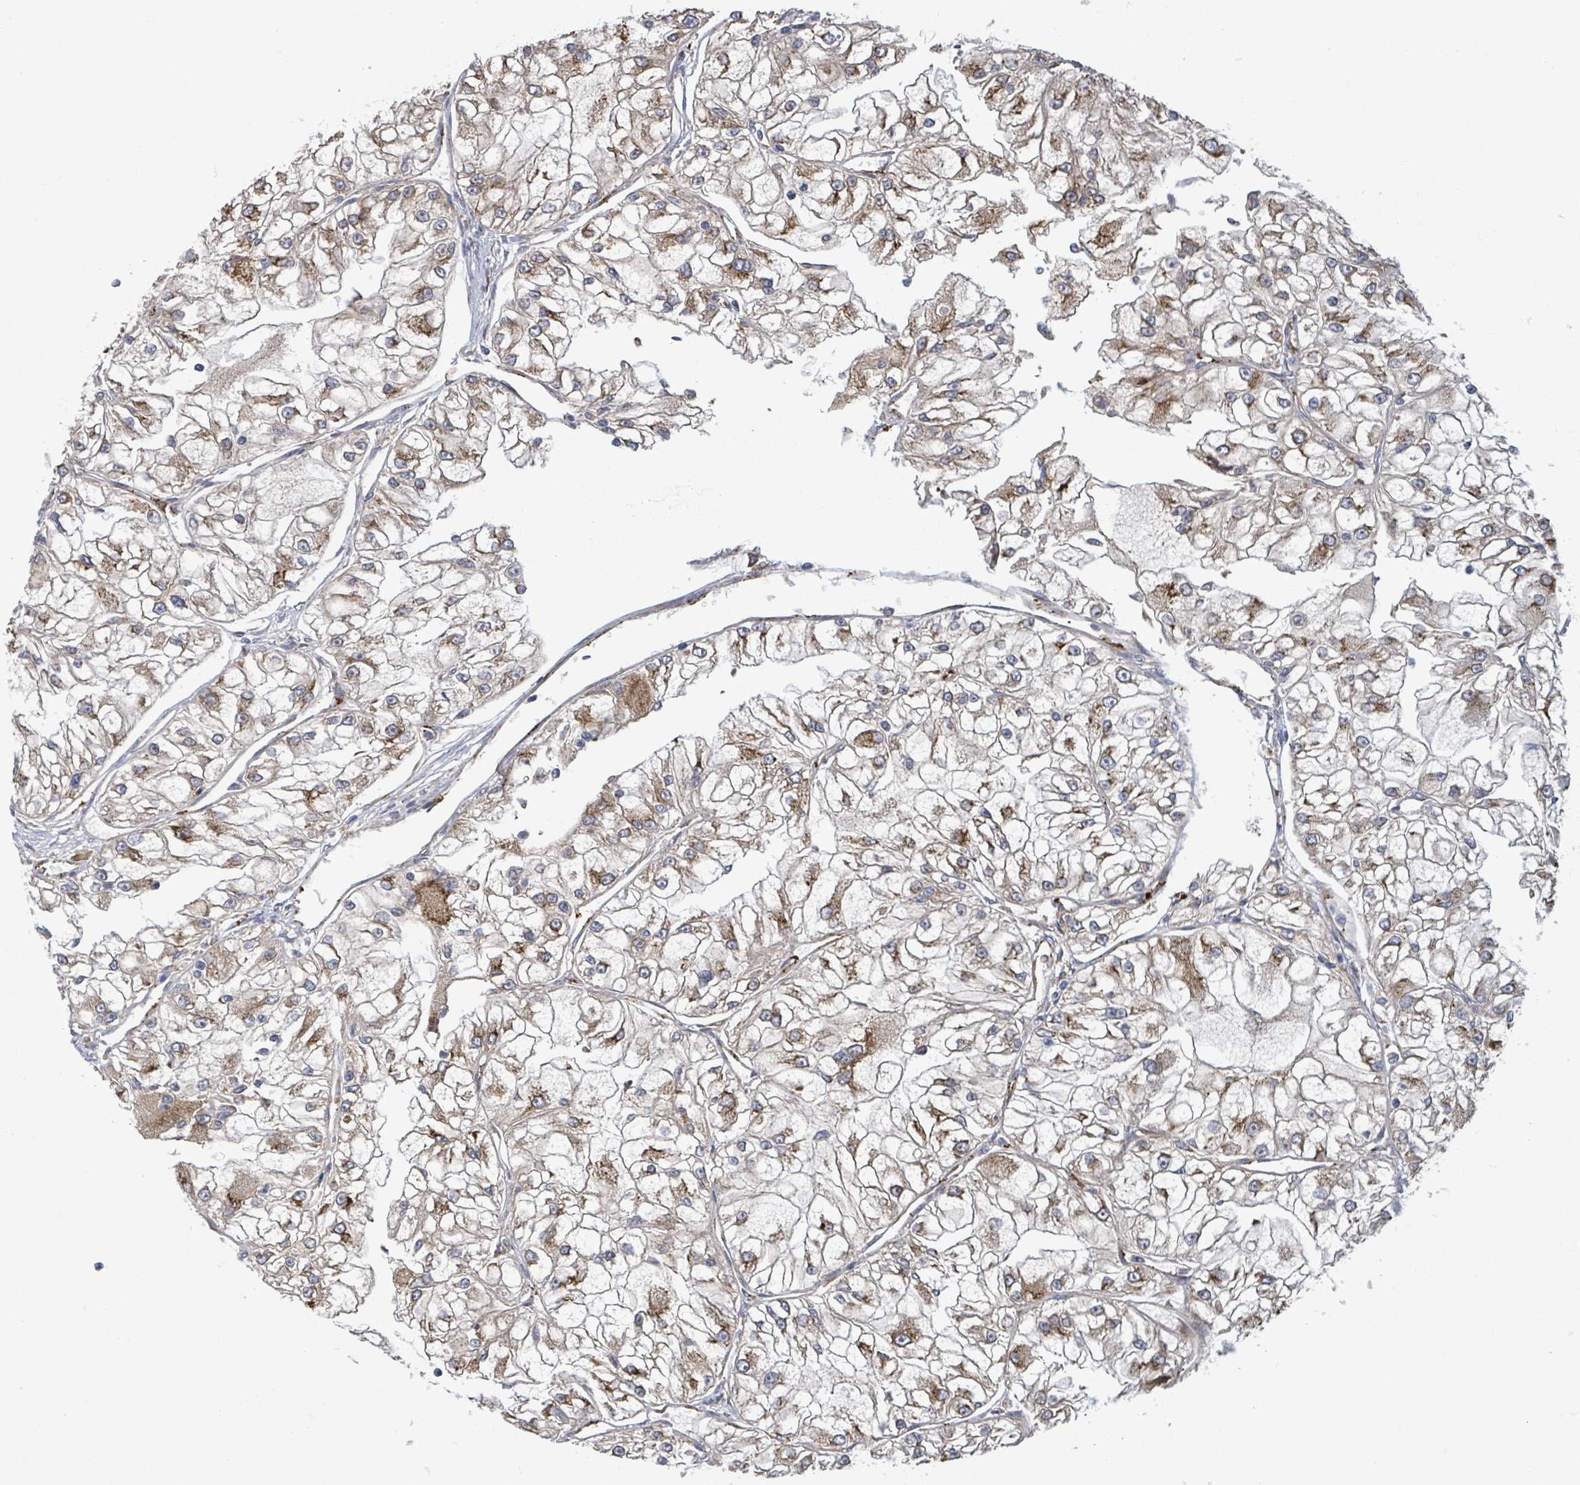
{"staining": {"intensity": "moderate", "quantity": "25%-75%", "location": "cytoplasmic/membranous"}, "tissue": "renal cancer", "cell_type": "Tumor cells", "image_type": "cancer", "snomed": [{"axis": "morphology", "description": "Adenocarcinoma, NOS"}, {"axis": "topography", "description": "Kidney"}], "caption": "An image of human renal cancer stained for a protein shows moderate cytoplasmic/membranous brown staining in tumor cells. (brown staining indicates protein expression, while blue staining denotes nuclei).", "gene": "NOMO1", "patient": {"sex": "female", "age": 72}}